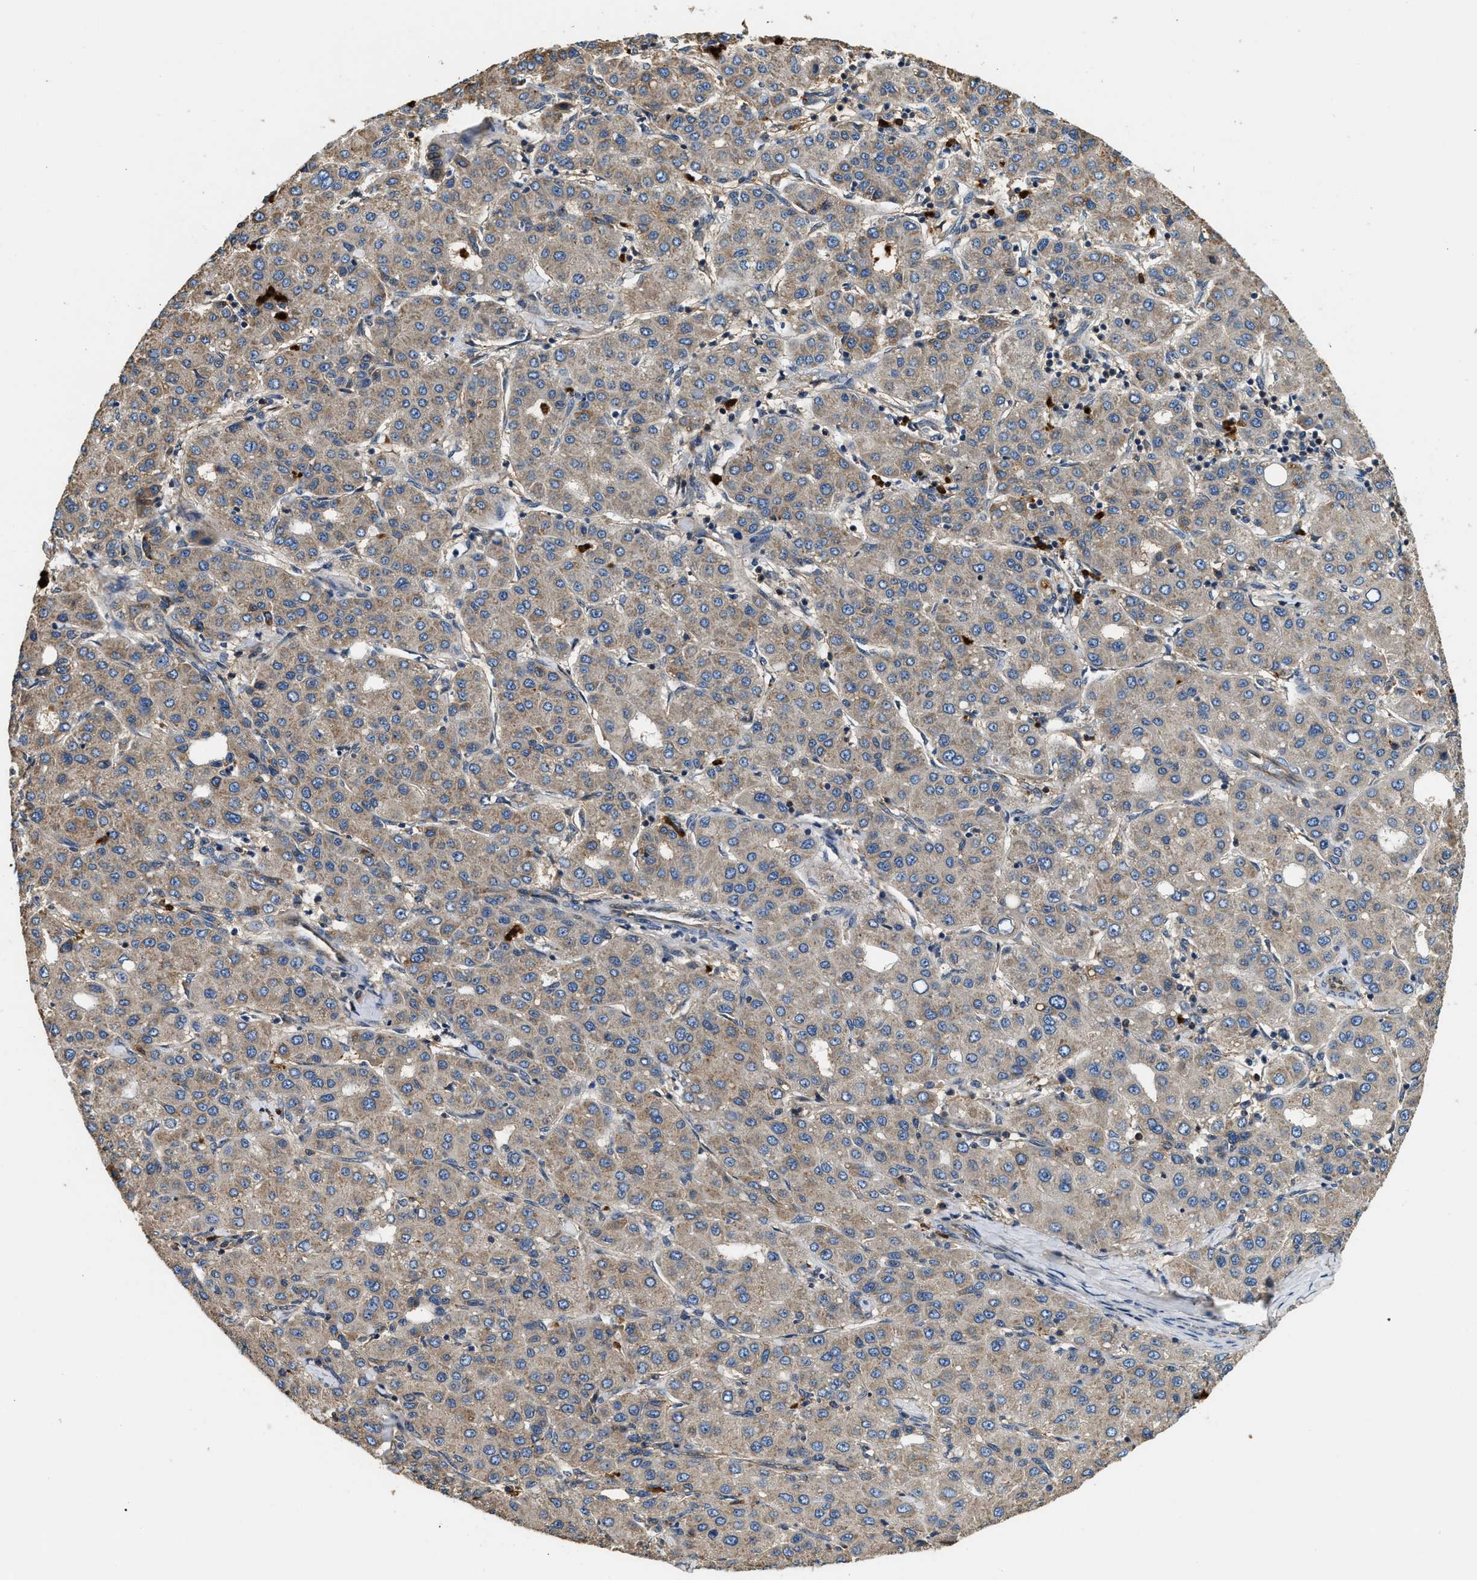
{"staining": {"intensity": "moderate", "quantity": "25%-75%", "location": "cytoplasmic/membranous"}, "tissue": "liver cancer", "cell_type": "Tumor cells", "image_type": "cancer", "snomed": [{"axis": "morphology", "description": "Carcinoma, Hepatocellular, NOS"}, {"axis": "topography", "description": "Liver"}], "caption": "Hepatocellular carcinoma (liver) stained with DAB IHC exhibits medium levels of moderate cytoplasmic/membranous staining in approximately 25%-75% of tumor cells.", "gene": "ANXA3", "patient": {"sex": "male", "age": 65}}